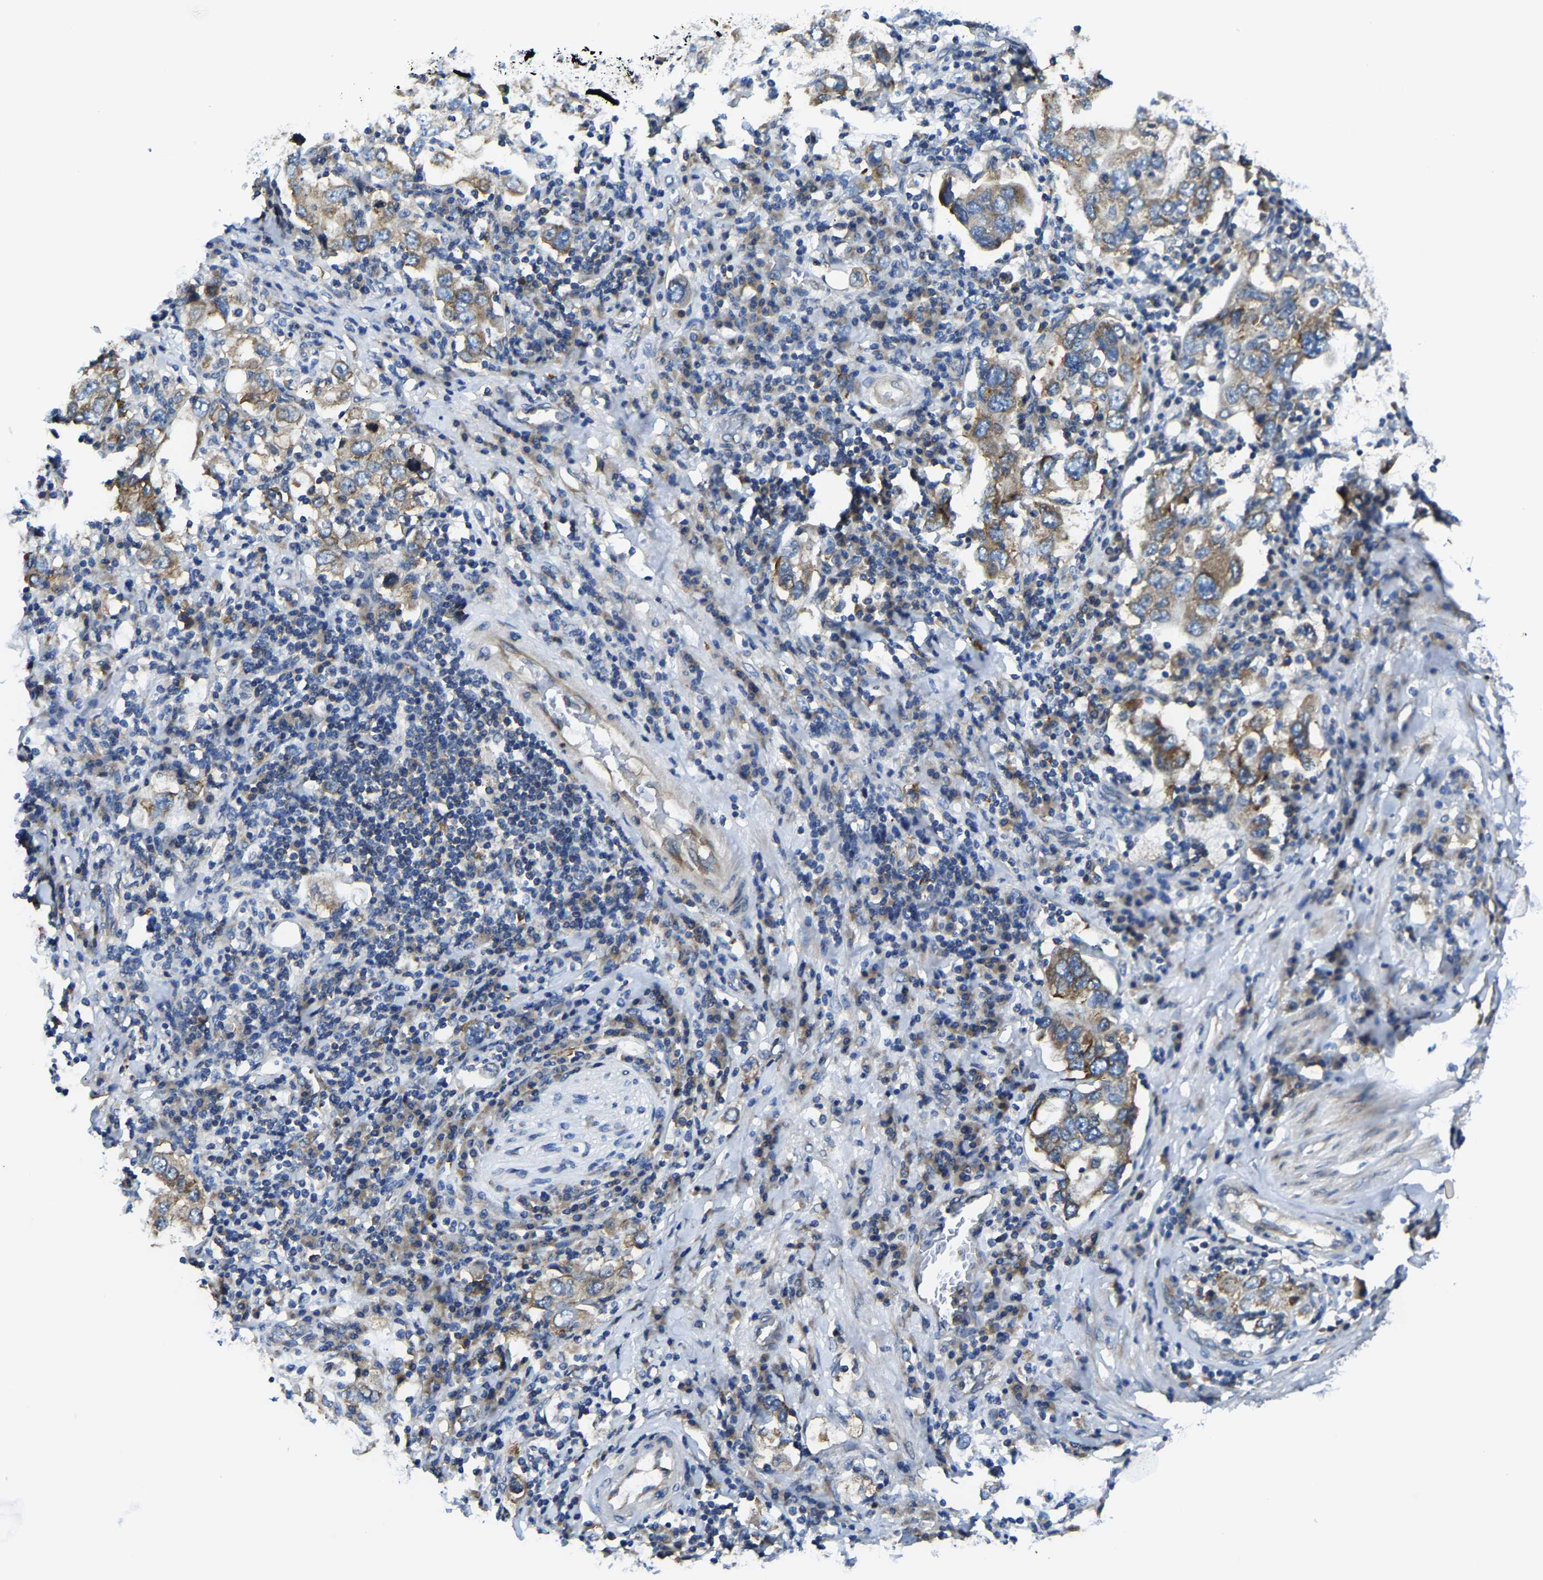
{"staining": {"intensity": "moderate", "quantity": "25%-75%", "location": "cytoplasmic/membranous"}, "tissue": "stomach cancer", "cell_type": "Tumor cells", "image_type": "cancer", "snomed": [{"axis": "morphology", "description": "Adenocarcinoma, NOS"}, {"axis": "topography", "description": "Stomach, upper"}], "caption": "High-magnification brightfield microscopy of stomach adenocarcinoma stained with DAB (brown) and counterstained with hematoxylin (blue). tumor cells exhibit moderate cytoplasmic/membranous expression is seen in approximately25%-75% of cells. Nuclei are stained in blue.", "gene": "G3BP2", "patient": {"sex": "male", "age": 62}}